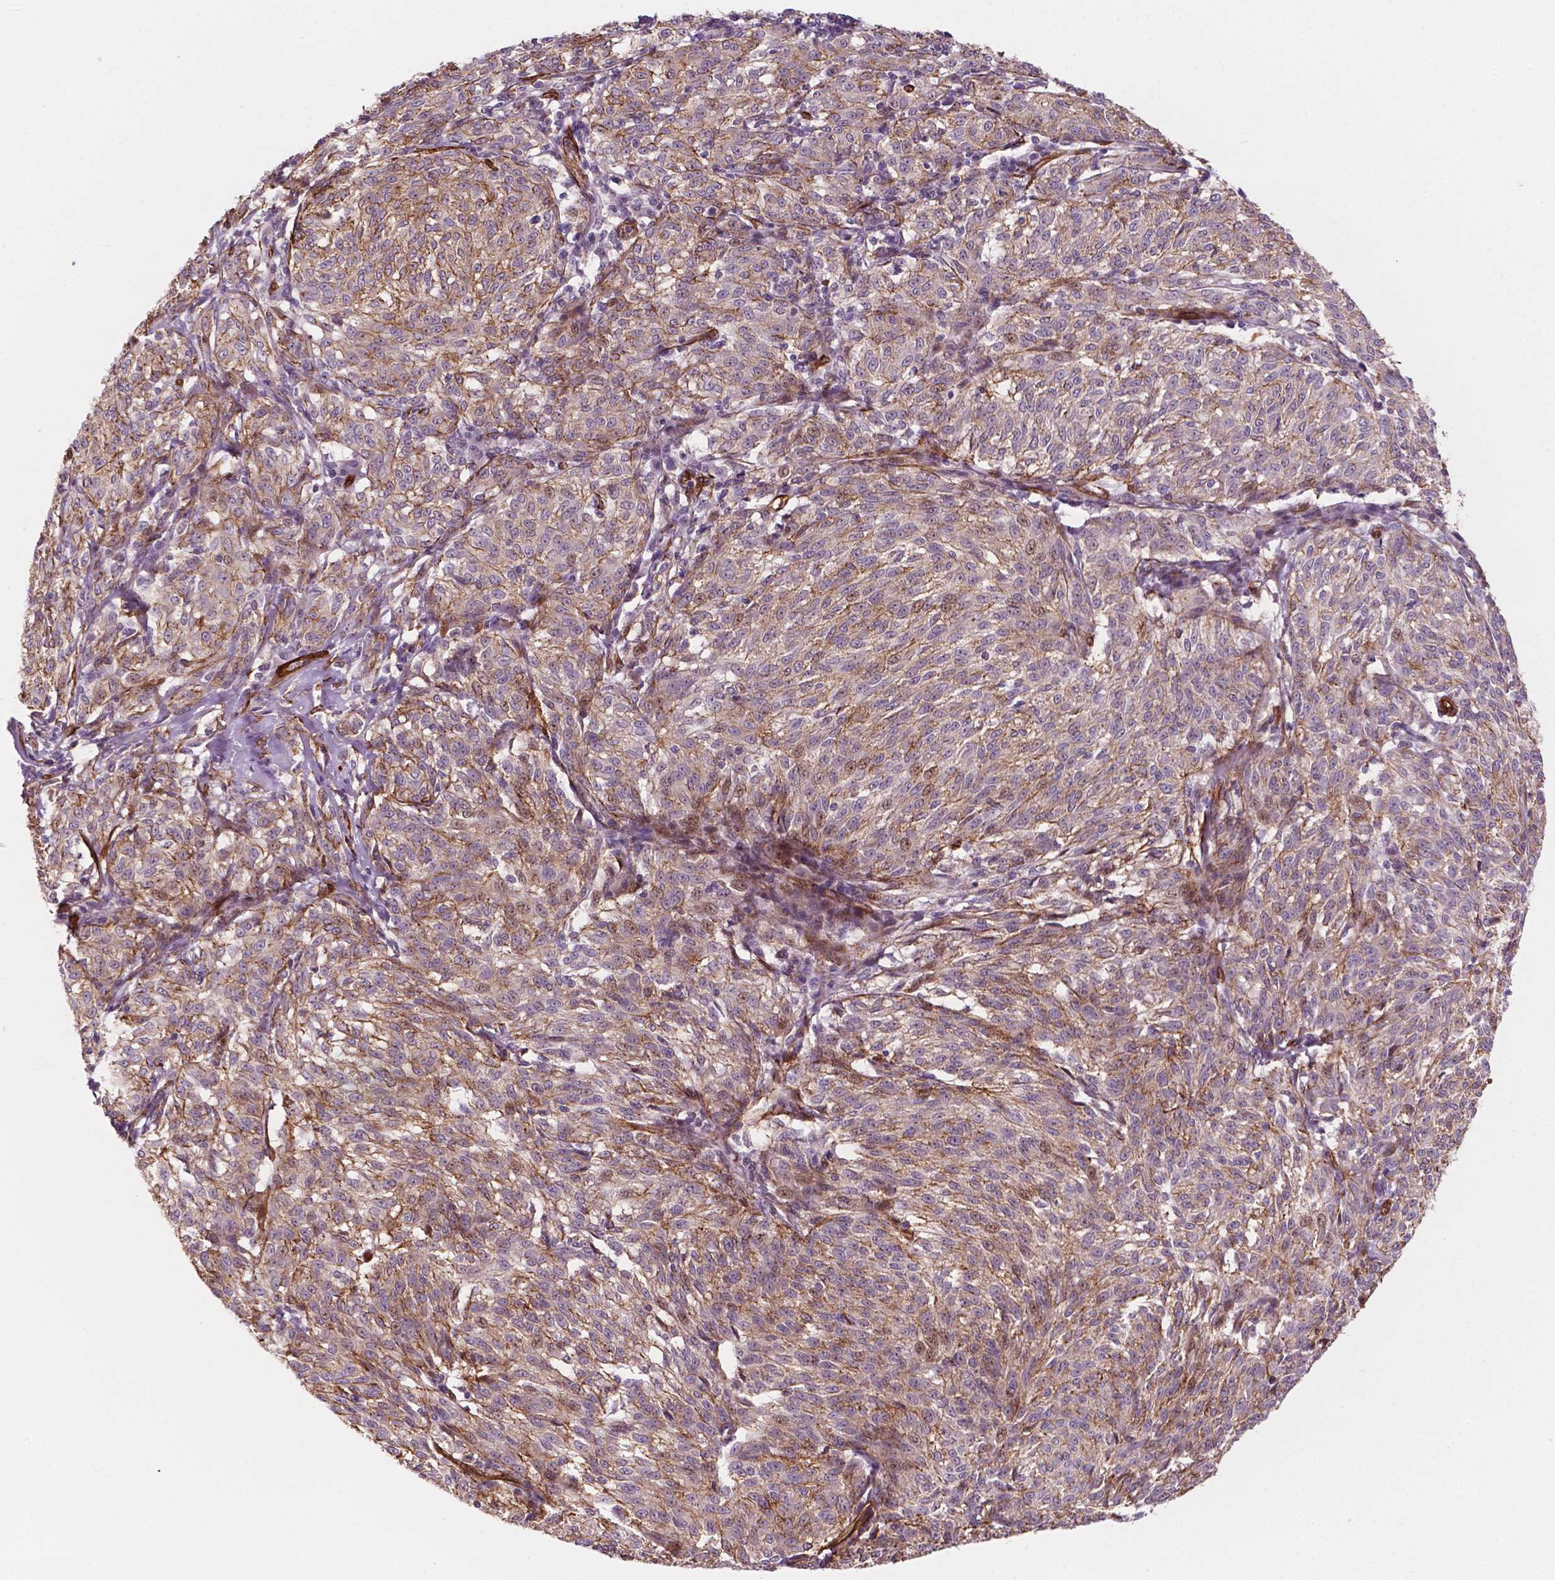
{"staining": {"intensity": "moderate", "quantity": "25%-75%", "location": "cytoplasmic/membranous"}, "tissue": "melanoma", "cell_type": "Tumor cells", "image_type": "cancer", "snomed": [{"axis": "morphology", "description": "Malignant melanoma, NOS"}, {"axis": "topography", "description": "Skin"}], "caption": "Immunohistochemical staining of human melanoma demonstrates medium levels of moderate cytoplasmic/membranous expression in approximately 25%-75% of tumor cells.", "gene": "EGFL8", "patient": {"sex": "female", "age": 72}}